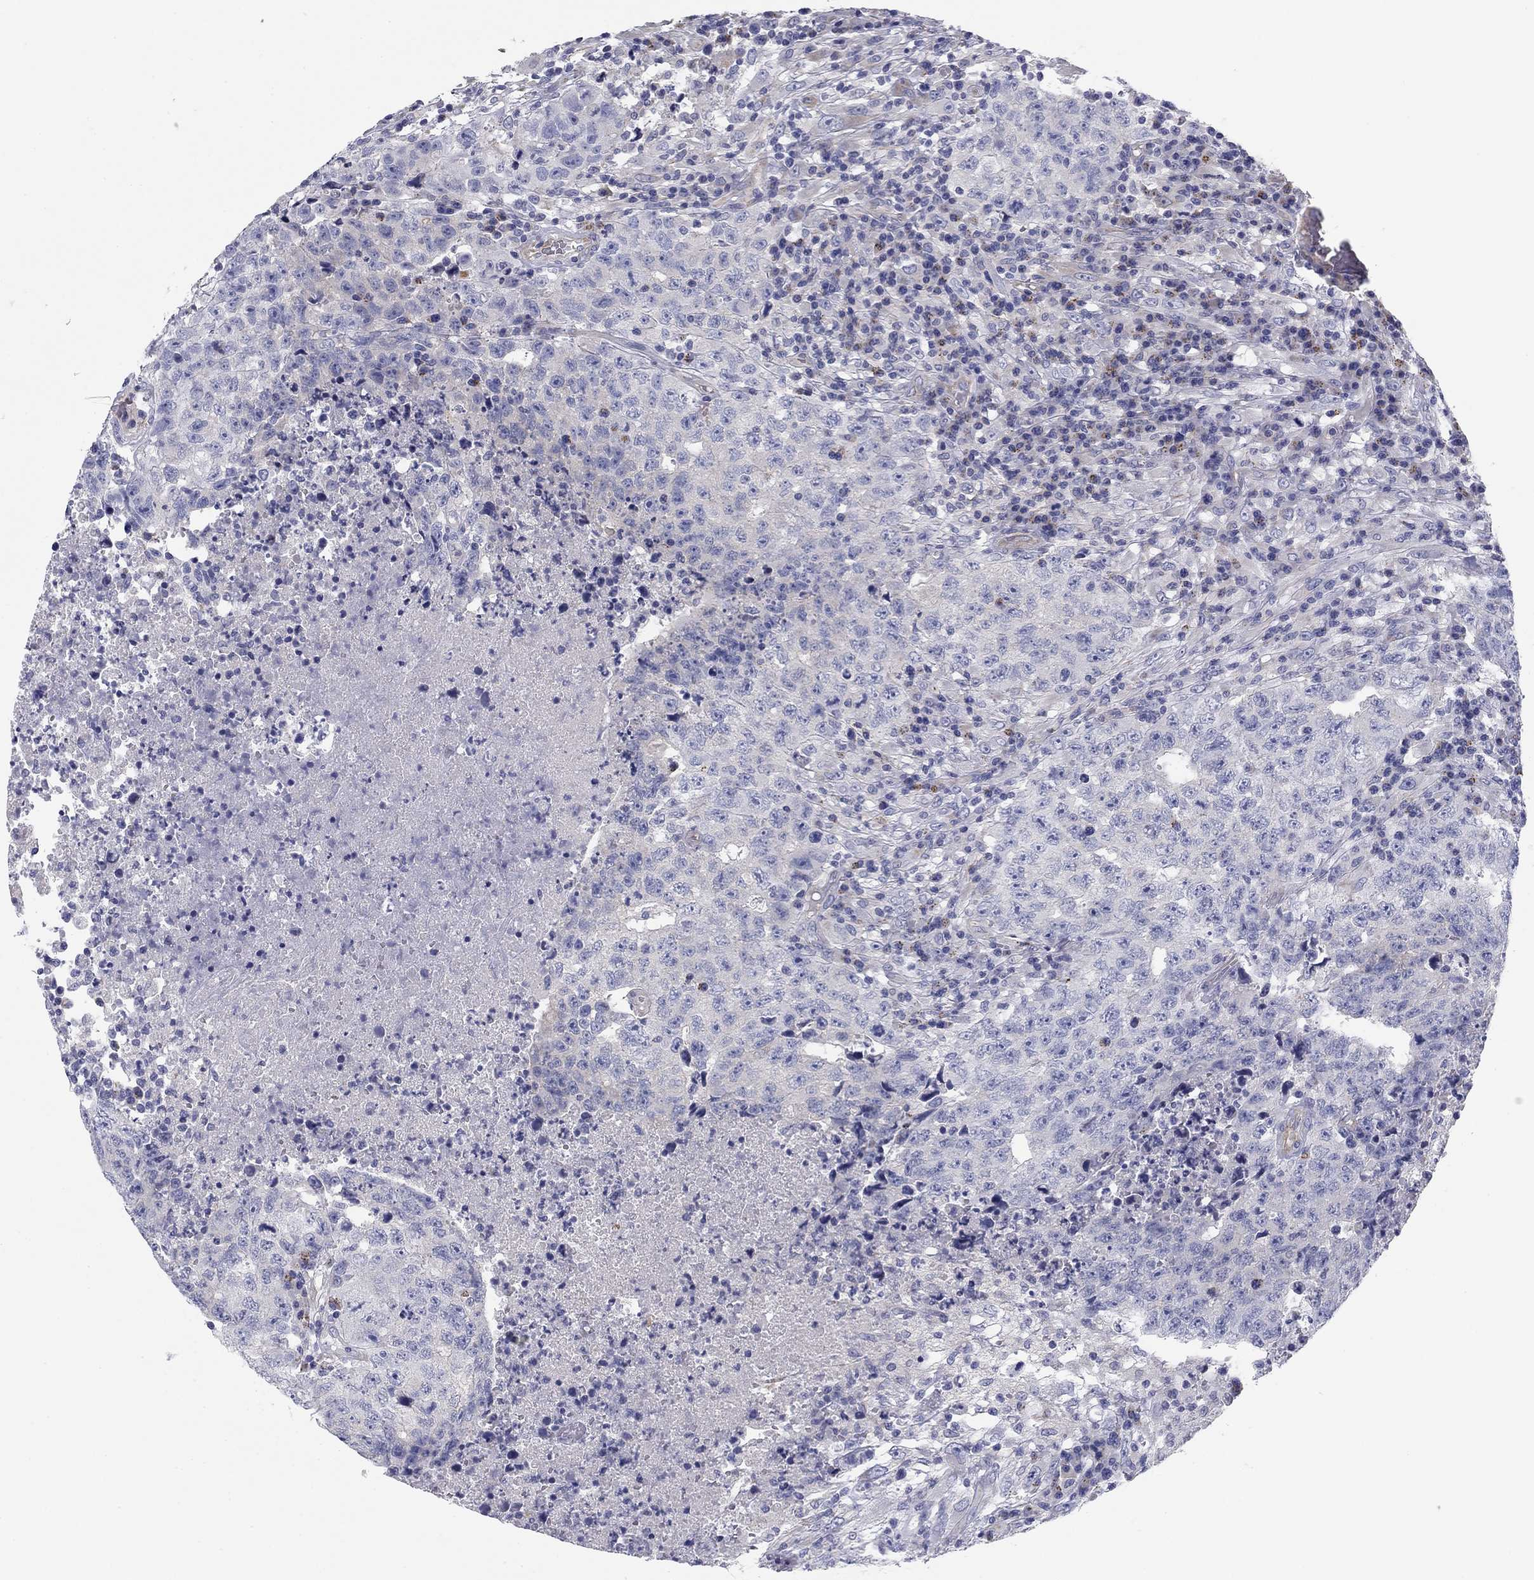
{"staining": {"intensity": "weak", "quantity": "<25%", "location": "cytoplasmic/membranous"}, "tissue": "testis cancer", "cell_type": "Tumor cells", "image_type": "cancer", "snomed": [{"axis": "morphology", "description": "Necrosis, NOS"}, {"axis": "morphology", "description": "Carcinoma, Embryonal, NOS"}, {"axis": "topography", "description": "Testis"}], "caption": "IHC micrograph of testis embryonal carcinoma stained for a protein (brown), which demonstrates no staining in tumor cells. (DAB (3,3'-diaminobenzidine) IHC, high magnification).", "gene": "SEPTIN3", "patient": {"sex": "male", "age": 19}}